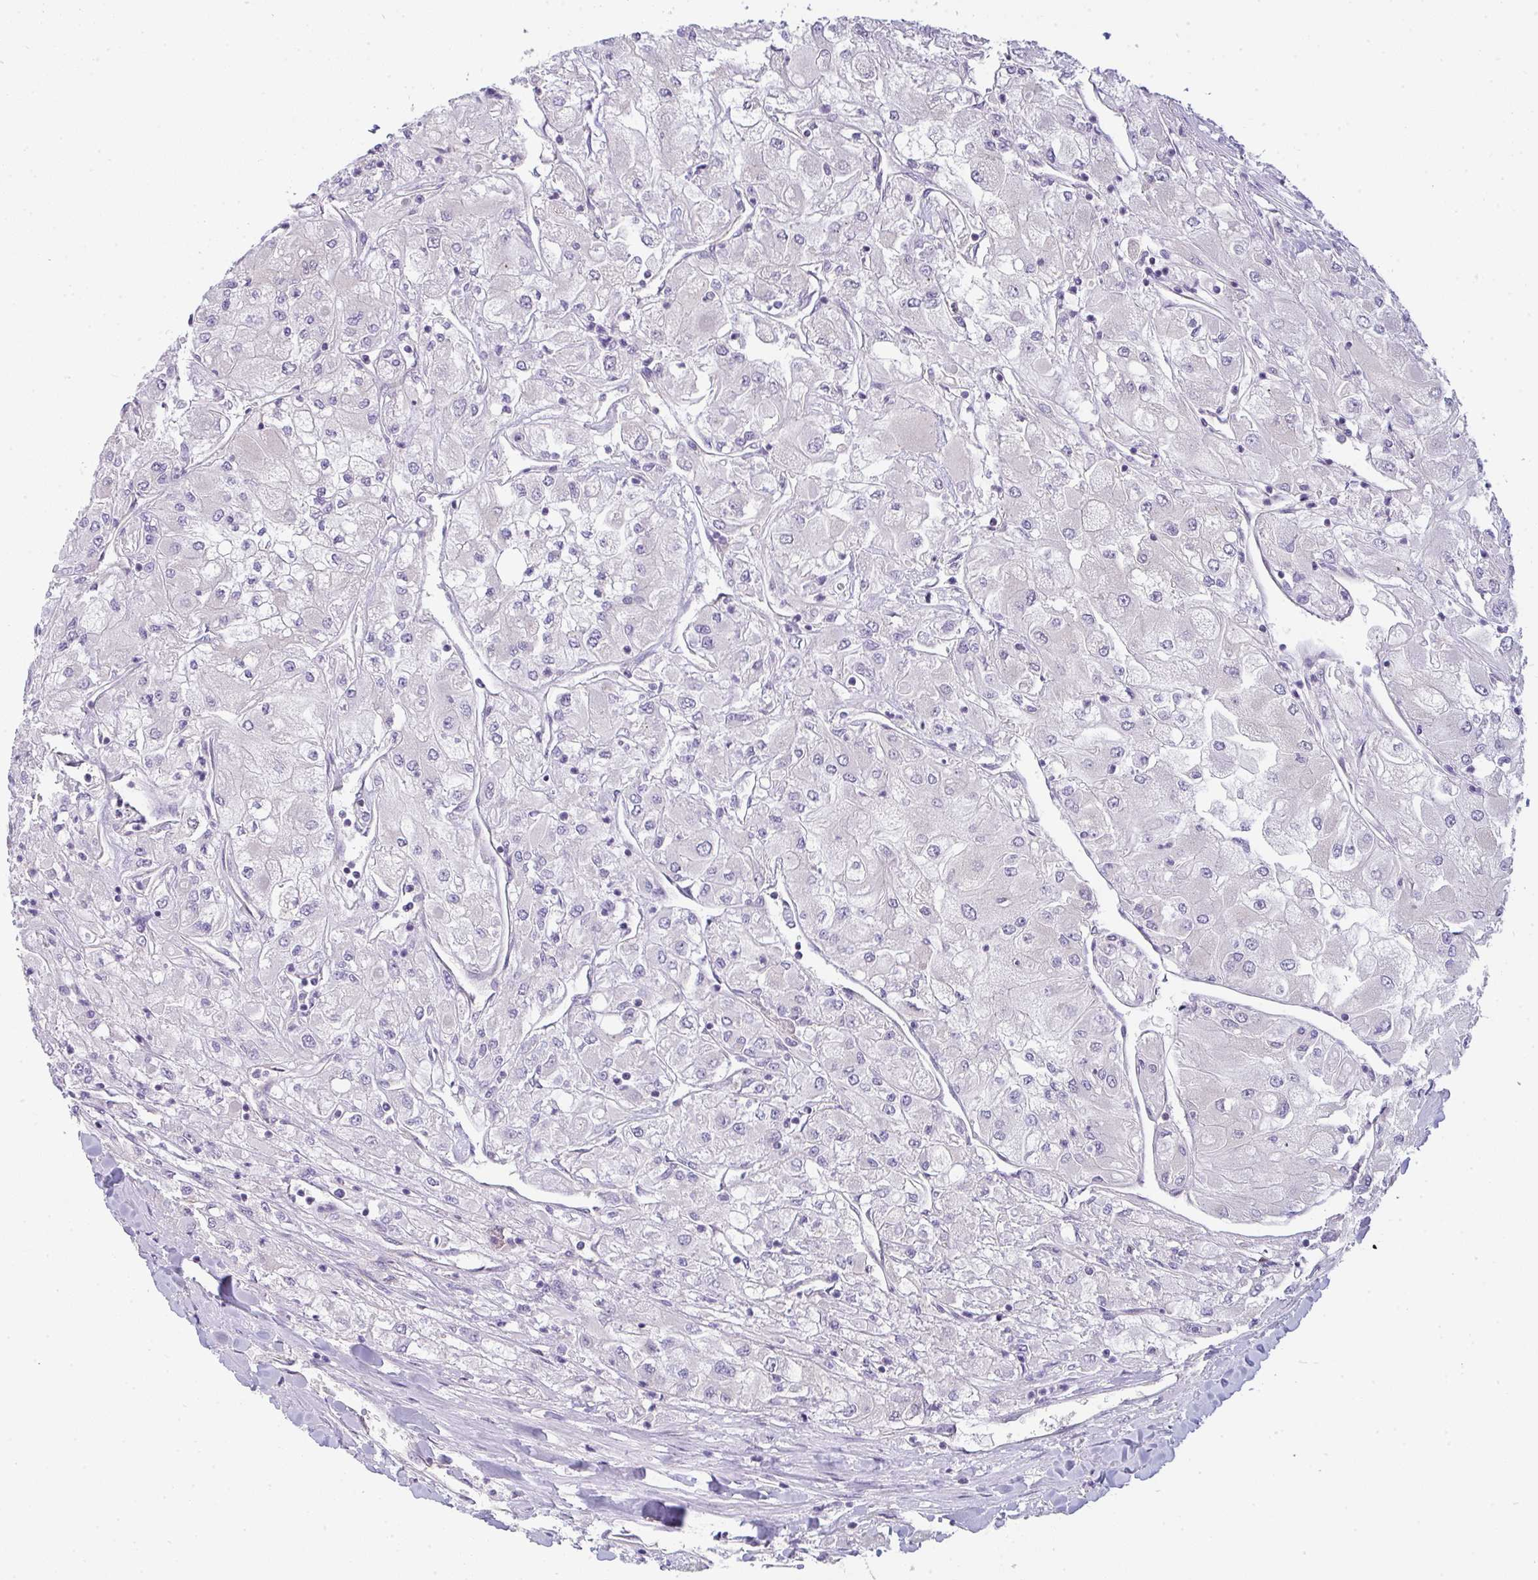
{"staining": {"intensity": "negative", "quantity": "none", "location": "none"}, "tissue": "renal cancer", "cell_type": "Tumor cells", "image_type": "cancer", "snomed": [{"axis": "morphology", "description": "Adenocarcinoma, NOS"}, {"axis": "topography", "description": "Kidney"}], "caption": "Immunohistochemistry histopathology image of human adenocarcinoma (renal) stained for a protein (brown), which exhibits no expression in tumor cells.", "gene": "FILIP1", "patient": {"sex": "male", "age": 80}}